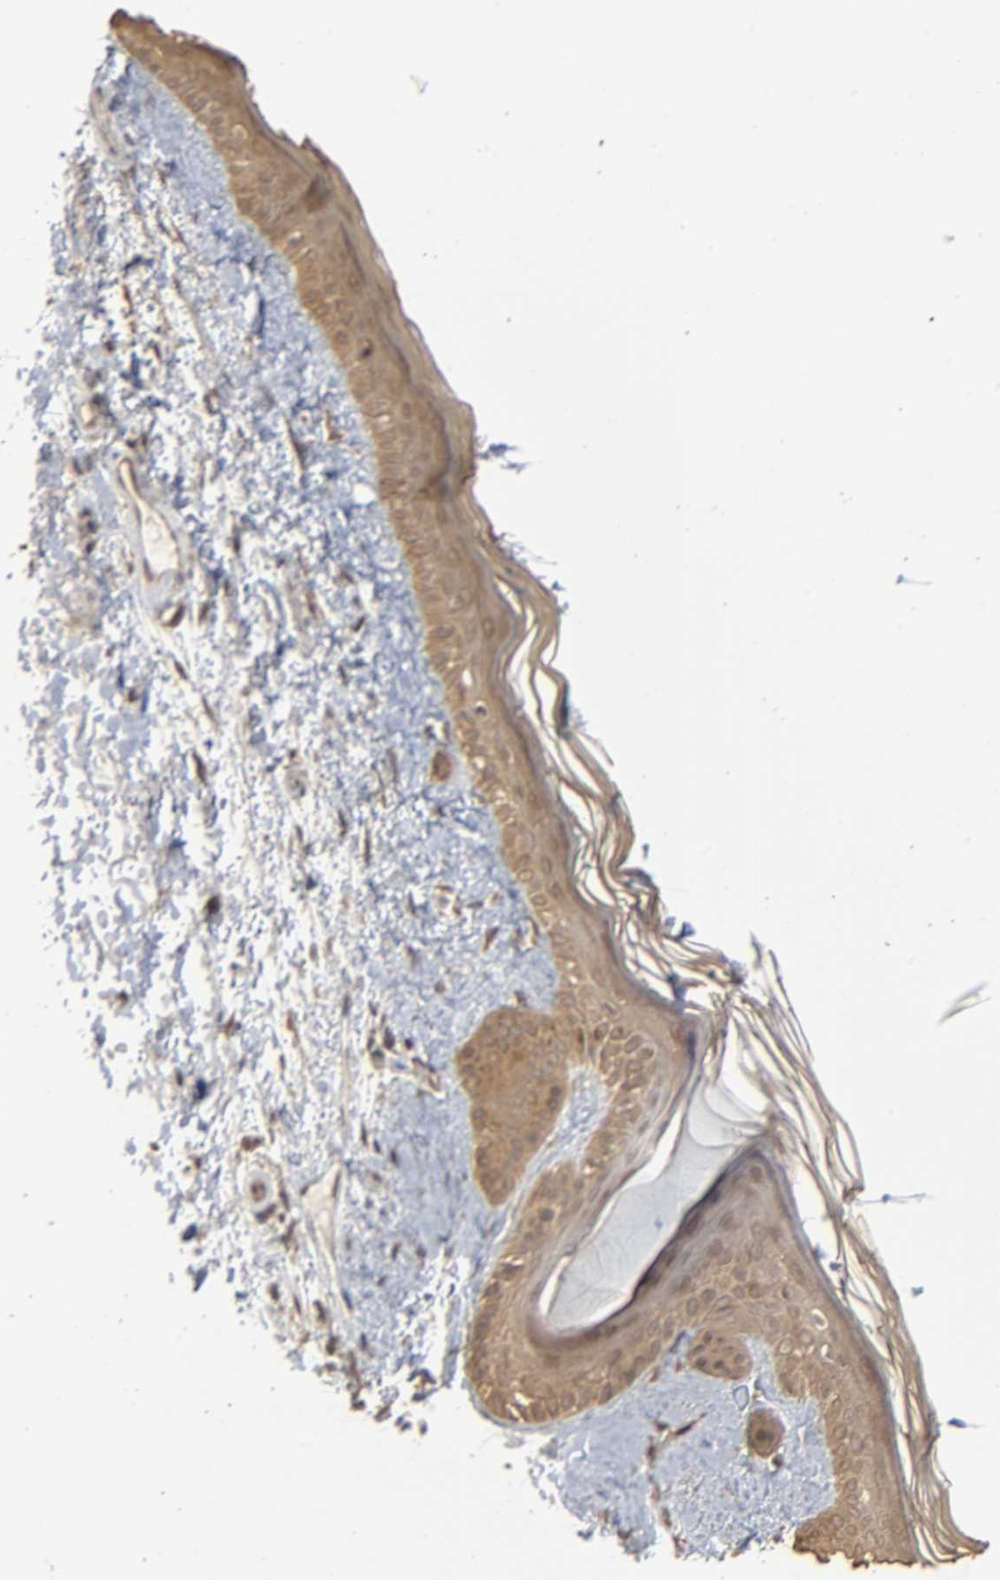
{"staining": {"intensity": "moderate", "quantity": "25%-75%", "location": "cytoplasmic/membranous"}, "tissue": "skin", "cell_type": "Fibroblasts", "image_type": "normal", "snomed": [{"axis": "morphology", "description": "Normal tissue, NOS"}, {"axis": "topography", "description": "Skin"}], "caption": "This image demonstrates IHC staining of unremarkable skin, with medium moderate cytoplasmic/membranous expression in about 25%-75% of fibroblasts.", "gene": "SCFD1", "patient": {"sex": "male", "age": 63}}